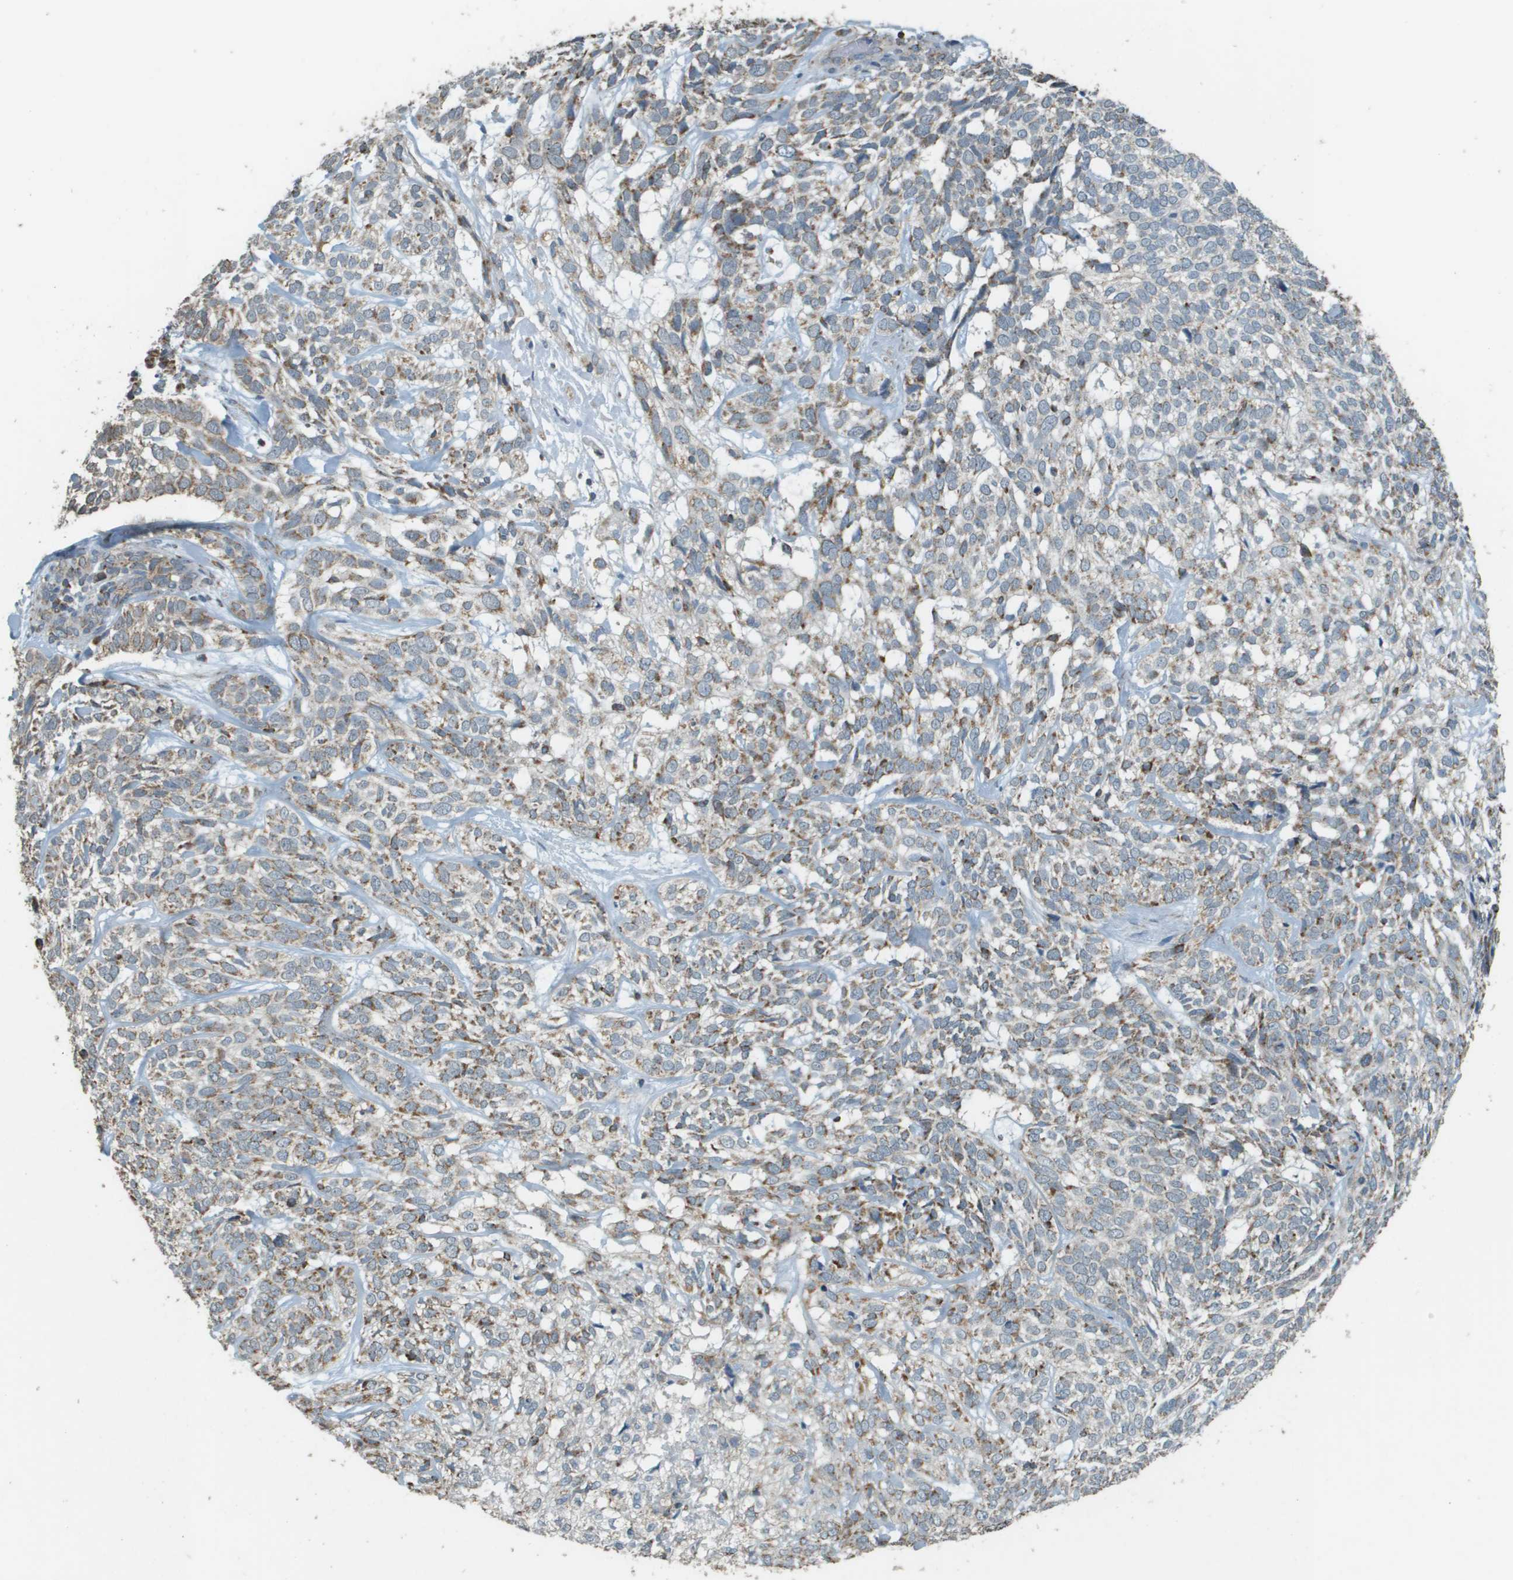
{"staining": {"intensity": "moderate", "quantity": "25%-75%", "location": "cytoplasmic/membranous"}, "tissue": "skin cancer", "cell_type": "Tumor cells", "image_type": "cancer", "snomed": [{"axis": "morphology", "description": "Basal cell carcinoma"}, {"axis": "topography", "description": "Skin"}], "caption": "Moderate cytoplasmic/membranous protein expression is appreciated in approximately 25%-75% of tumor cells in skin basal cell carcinoma. The protein is shown in brown color, while the nuclei are stained blue.", "gene": "FH", "patient": {"sex": "male", "age": 72}}